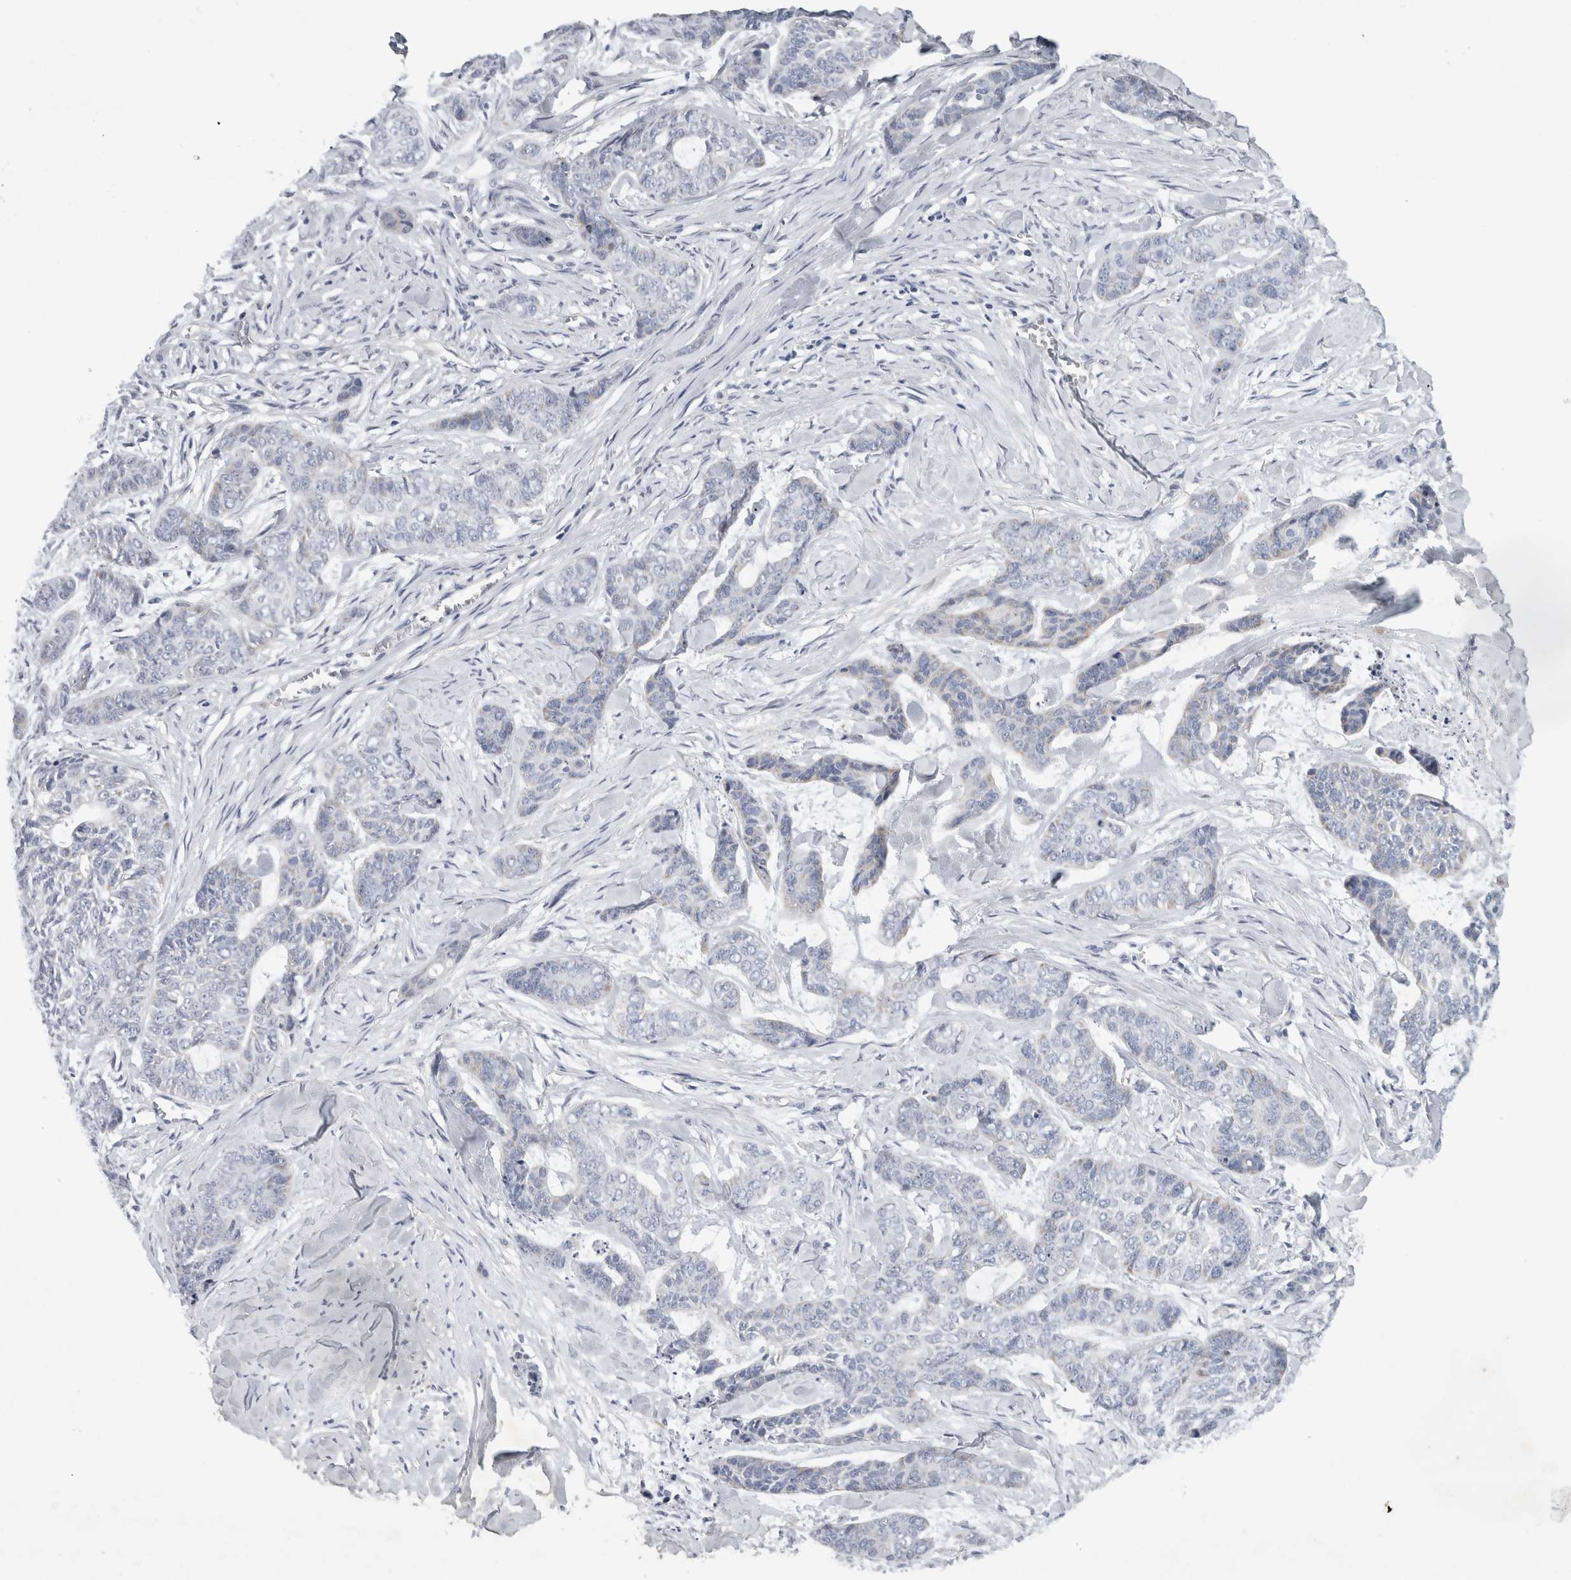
{"staining": {"intensity": "negative", "quantity": "none", "location": "none"}, "tissue": "skin cancer", "cell_type": "Tumor cells", "image_type": "cancer", "snomed": [{"axis": "morphology", "description": "Basal cell carcinoma"}, {"axis": "topography", "description": "Skin"}], "caption": "Tumor cells are negative for protein expression in human skin cancer.", "gene": "FXYD7", "patient": {"sex": "female", "age": 64}}